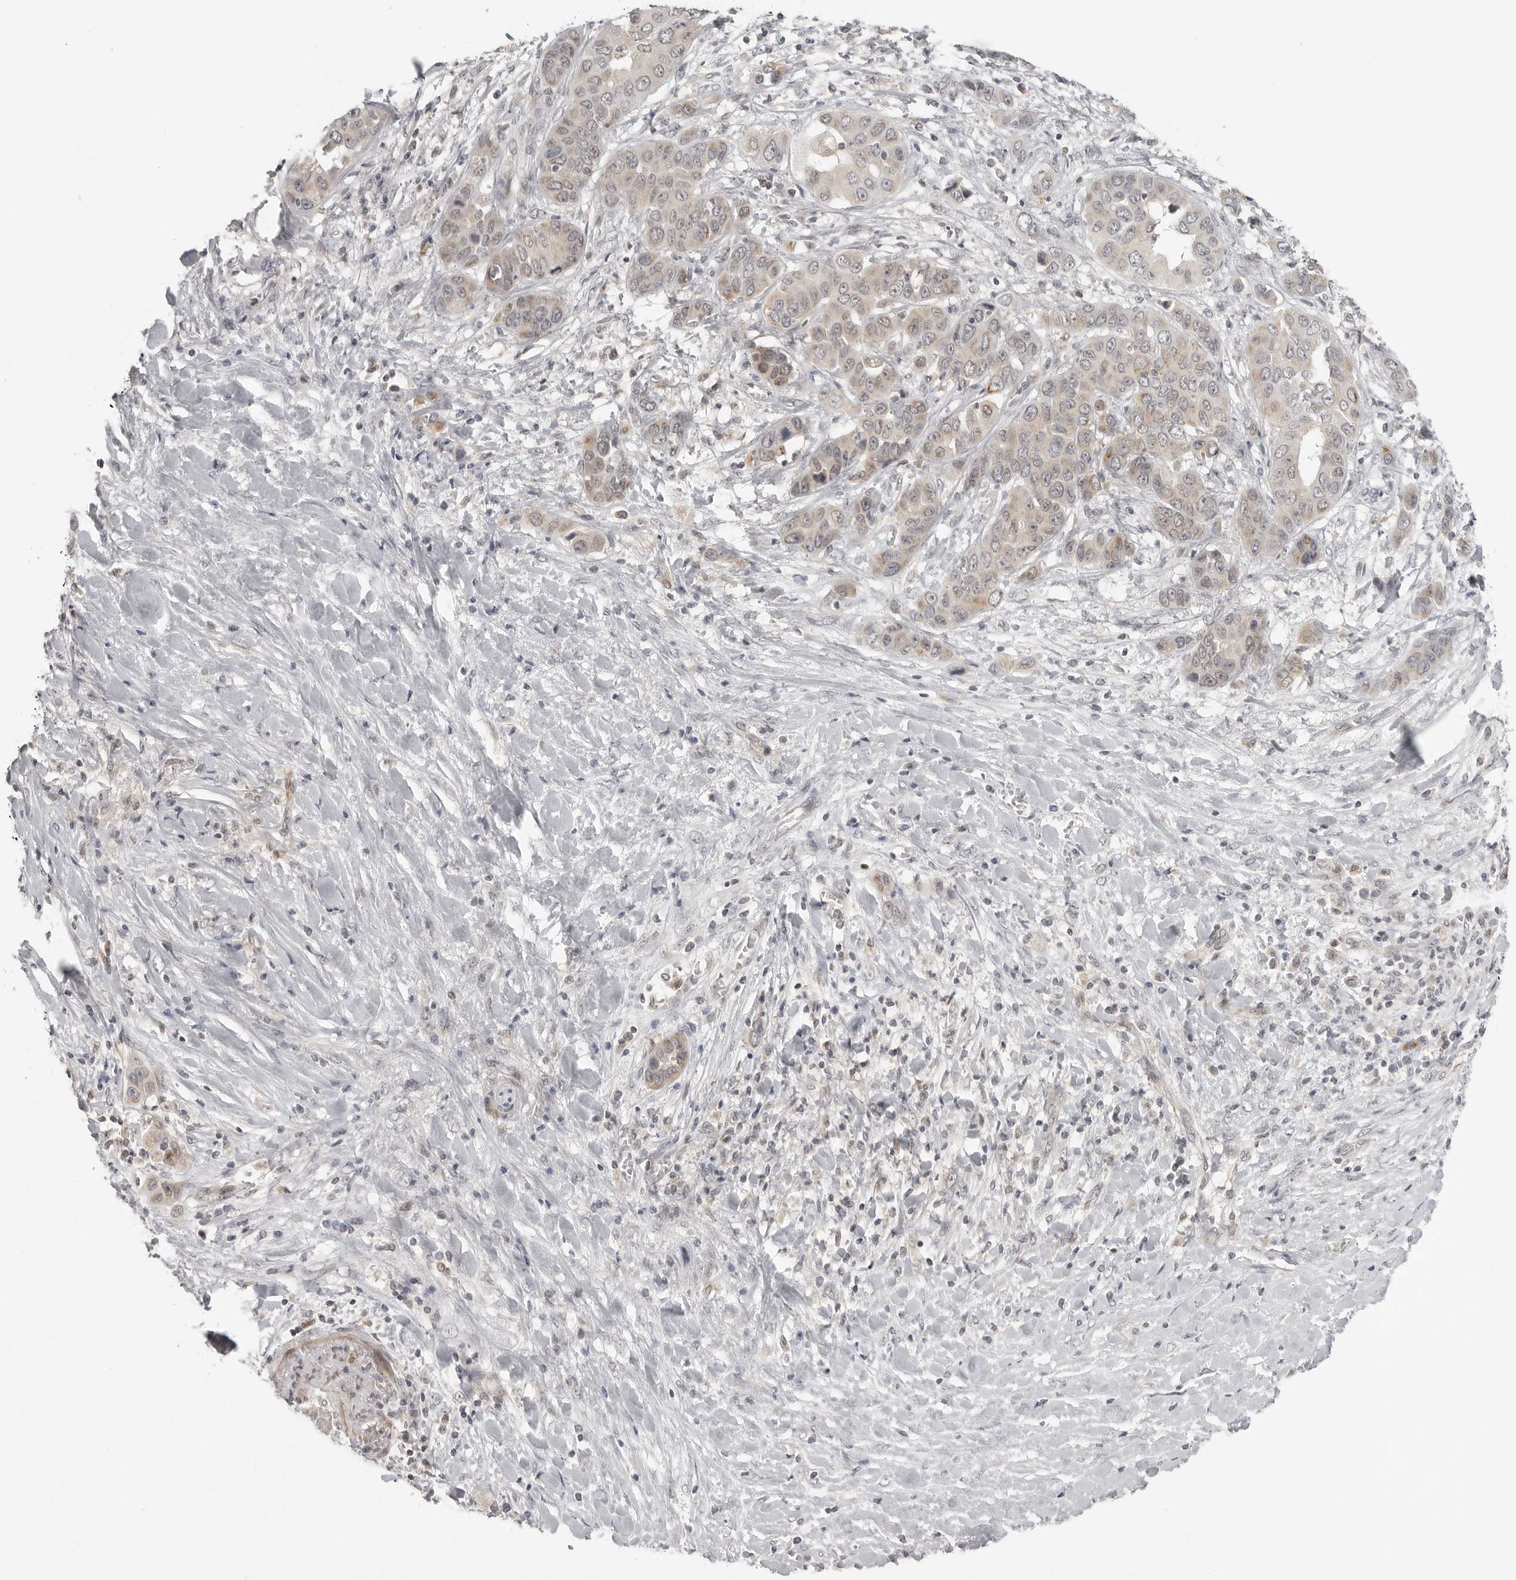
{"staining": {"intensity": "weak", "quantity": "<25%", "location": "cytoplasmic/membranous"}, "tissue": "liver cancer", "cell_type": "Tumor cells", "image_type": "cancer", "snomed": [{"axis": "morphology", "description": "Cholangiocarcinoma"}, {"axis": "topography", "description": "Liver"}], "caption": "DAB immunohistochemical staining of cholangiocarcinoma (liver) reveals no significant expression in tumor cells.", "gene": "TUT4", "patient": {"sex": "female", "age": 52}}